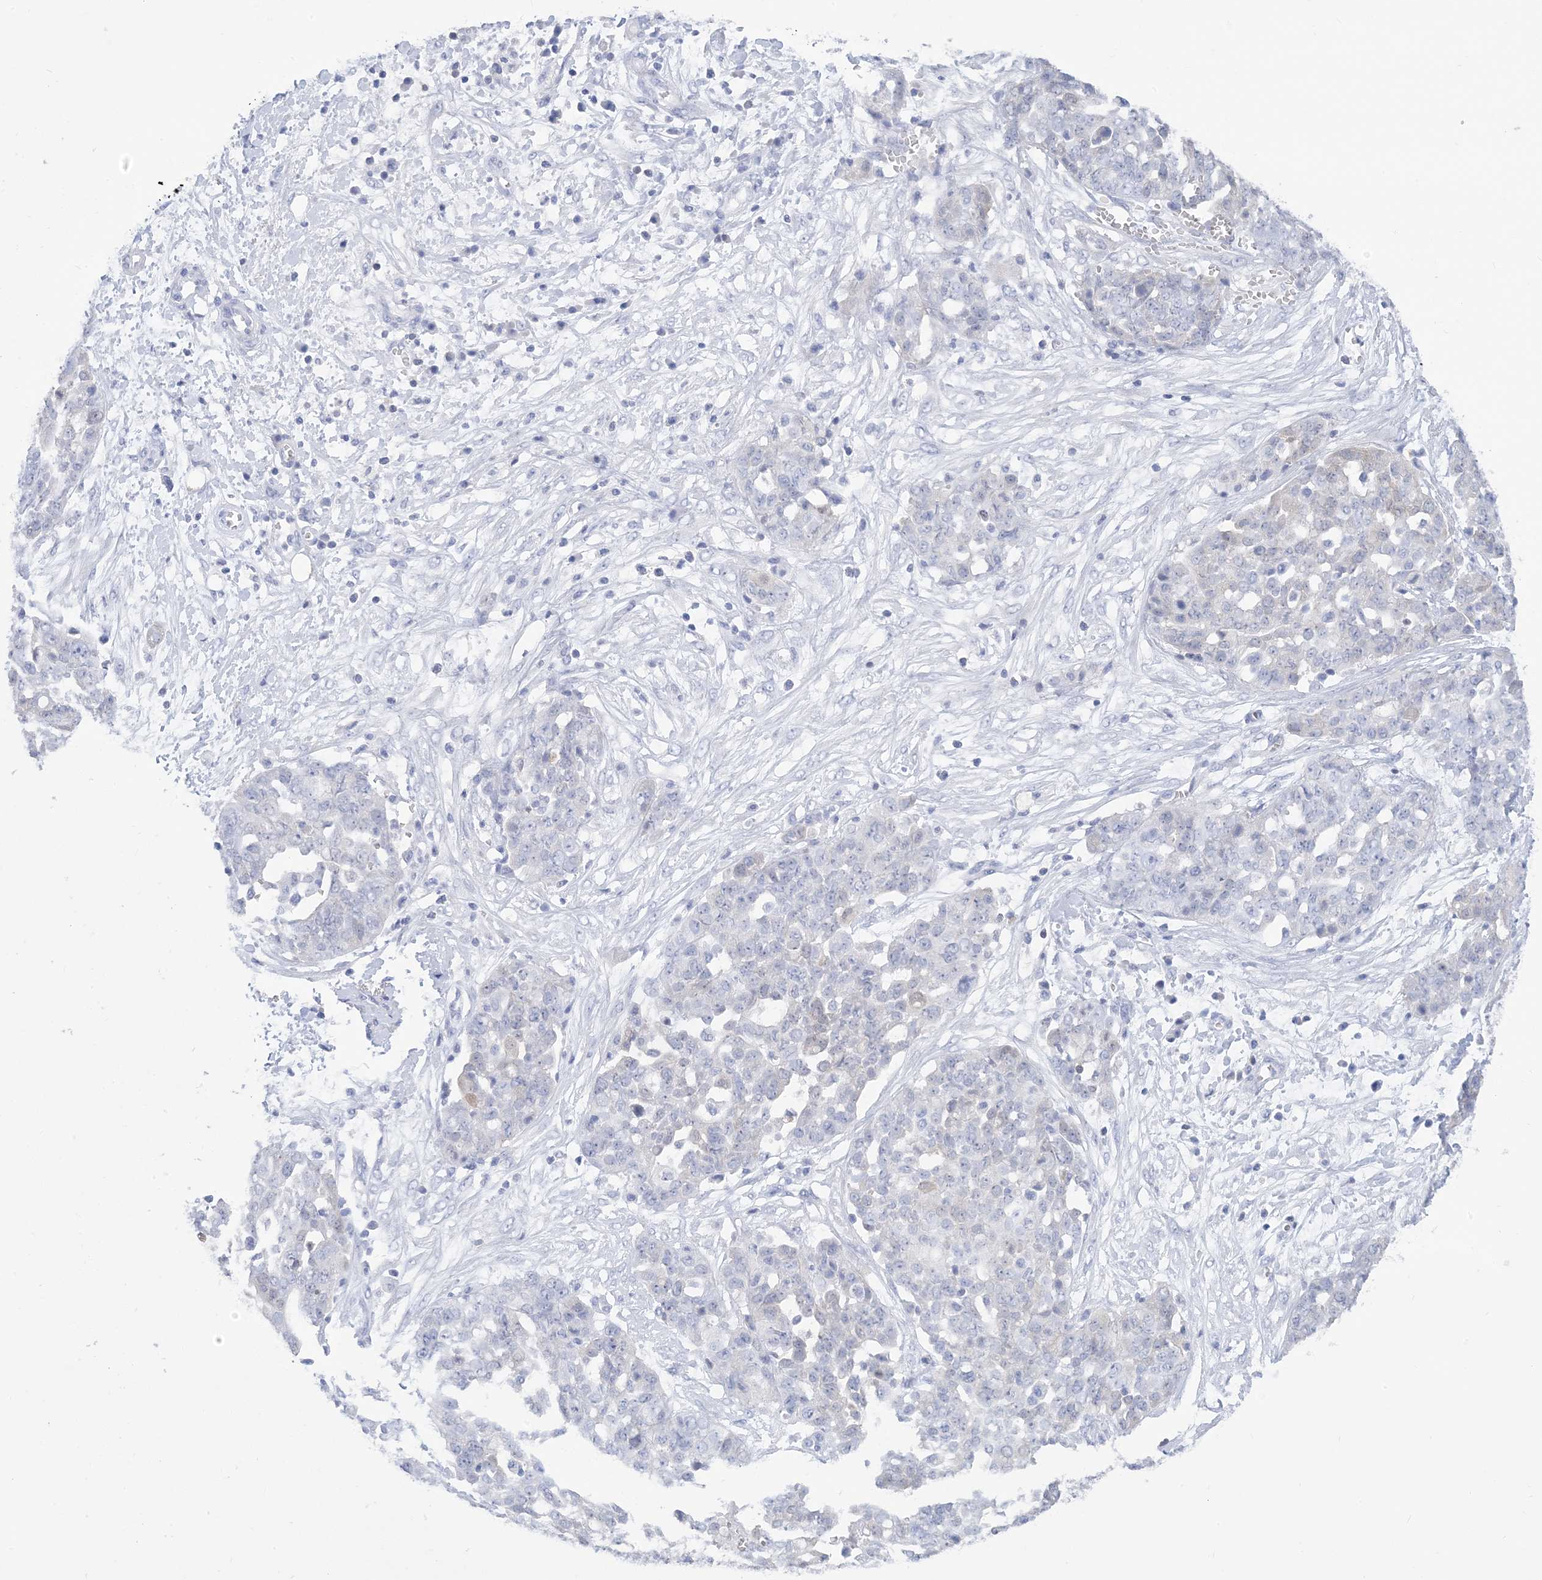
{"staining": {"intensity": "negative", "quantity": "none", "location": "none"}, "tissue": "ovarian cancer", "cell_type": "Tumor cells", "image_type": "cancer", "snomed": [{"axis": "morphology", "description": "Cystadenocarcinoma, serous, NOS"}, {"axis": "topography", "description": "Soft tissue"}, {"axis": "topography", "description": "Ovary"}], "caption": "A high-resolution histopathology image shows immunohistochemistry (IHC) staining of ovarian cancer (serous cystadenocarcinoma), which shows no significant positivity in tumor cells.", "gene": "SH3YL1", "patient": {"sex": "female", "age": 57}}